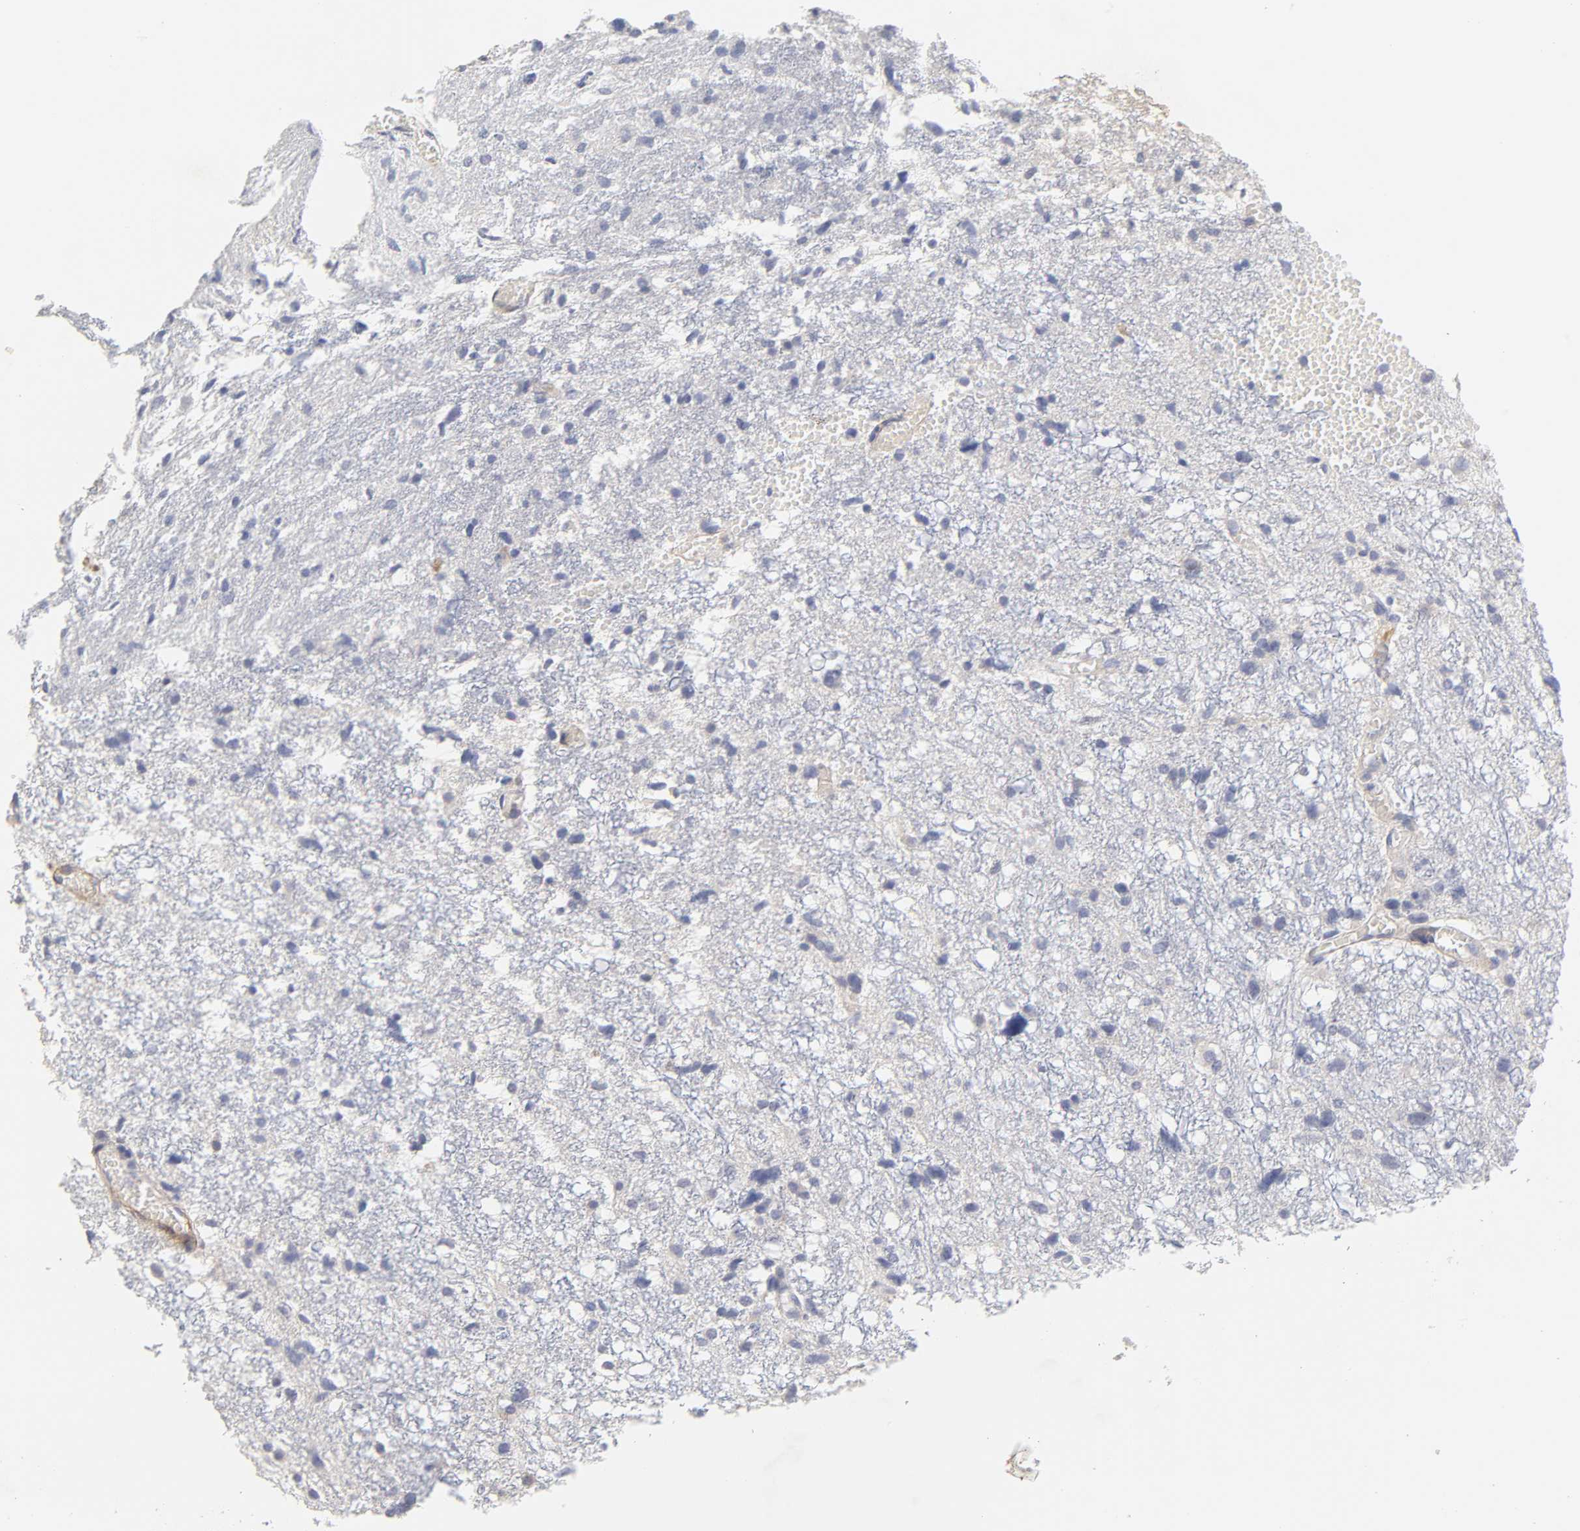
{"staining": {"intensity": "negative", "quantity": "none", "location": "none"}, "tissue": "glioma", "cell_type": "Tumor cells", "image_type": "cancer", "snomed": [{"axis": "morphology", "description": "Glioma, malignant, High grade"}, {"axis": "topography", "description": "Brain"}], "caption": "DAB (3,3'-diaminobenzidine) immunohistochemical staining of malignant high-grade glioma displays no significant positivity in tumor cells. Nuclei are stained in blue.", "gene": "LAMB1", "patient": {"sex": "female", "age": 59}}